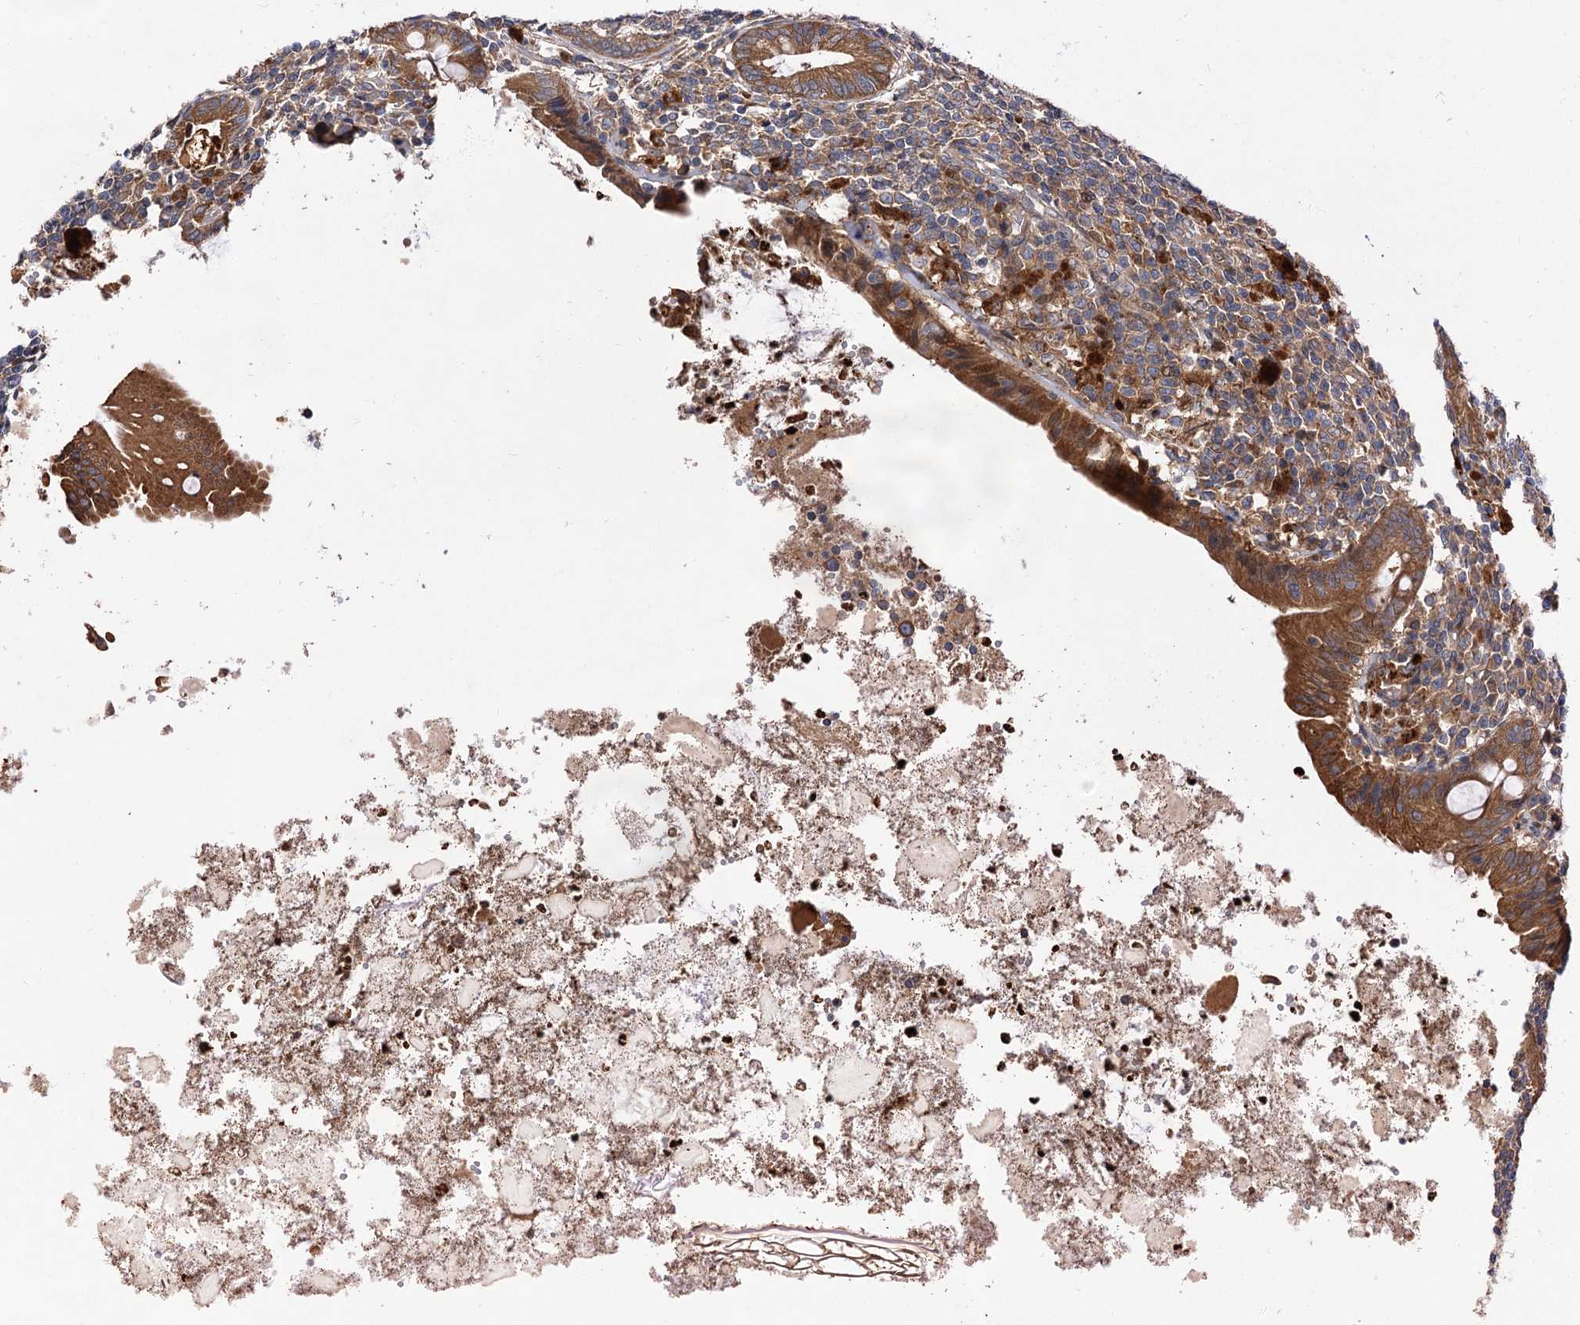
{"staining": {"intensity": "moderate", "quantity": ">75%", "location": "cytoplasmic/membranous"}, "tissue": "appendix", "cell_type": "Glandular cells", "image_type": "normal", "snomed": [{"axis": "morphology", "description": "Normal tissue, NOS"}, {"axis": "topography", "description": "Appendix"}], "caption": "This image reveals IHC staining of normal human appendix, with medium moderate cytoplasmic/membranous positivity in about >75% of glandular cells.", "gene": "NAA25", "patient": {"sex": "female", "age": 54}}